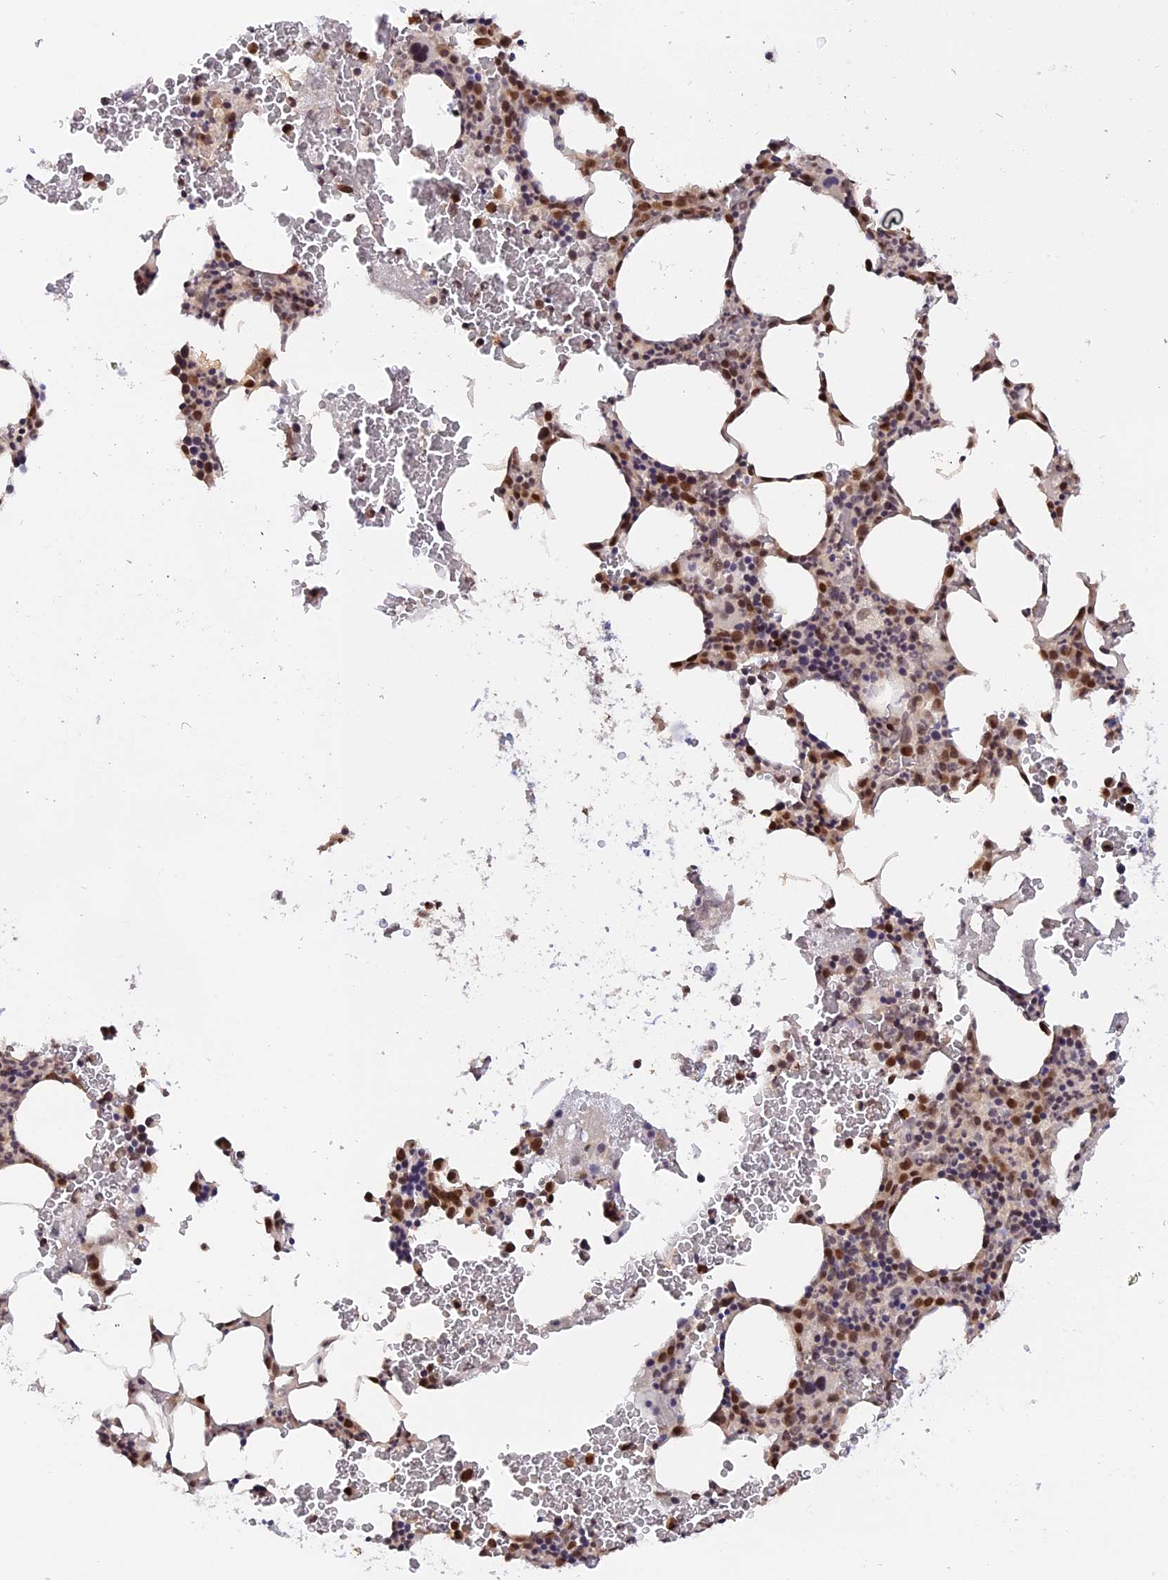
{"staining": {"intensity": "strong", "quantity": "25%-75%", "location": "nuclear"}, "tissue": "bone marrow", "cell_type": "Hematopoietic cells", "image_type": "normal", "snomed": [{"axis": "morphology", "description": "Normal tissue, NOS"}, {"axis": "morphology", "description": "Inflammation, NOS"}, {"axis": "topography", "description": "Bone marrow"}], "caption": "Brown immunohistochemical staining in benign bone marrow demonstrates strong nuclear expression in approximately 25%-75% of hematopoietic cells.", "gene": "RFC5", "patient": {"sex": "female", "age": 78}}